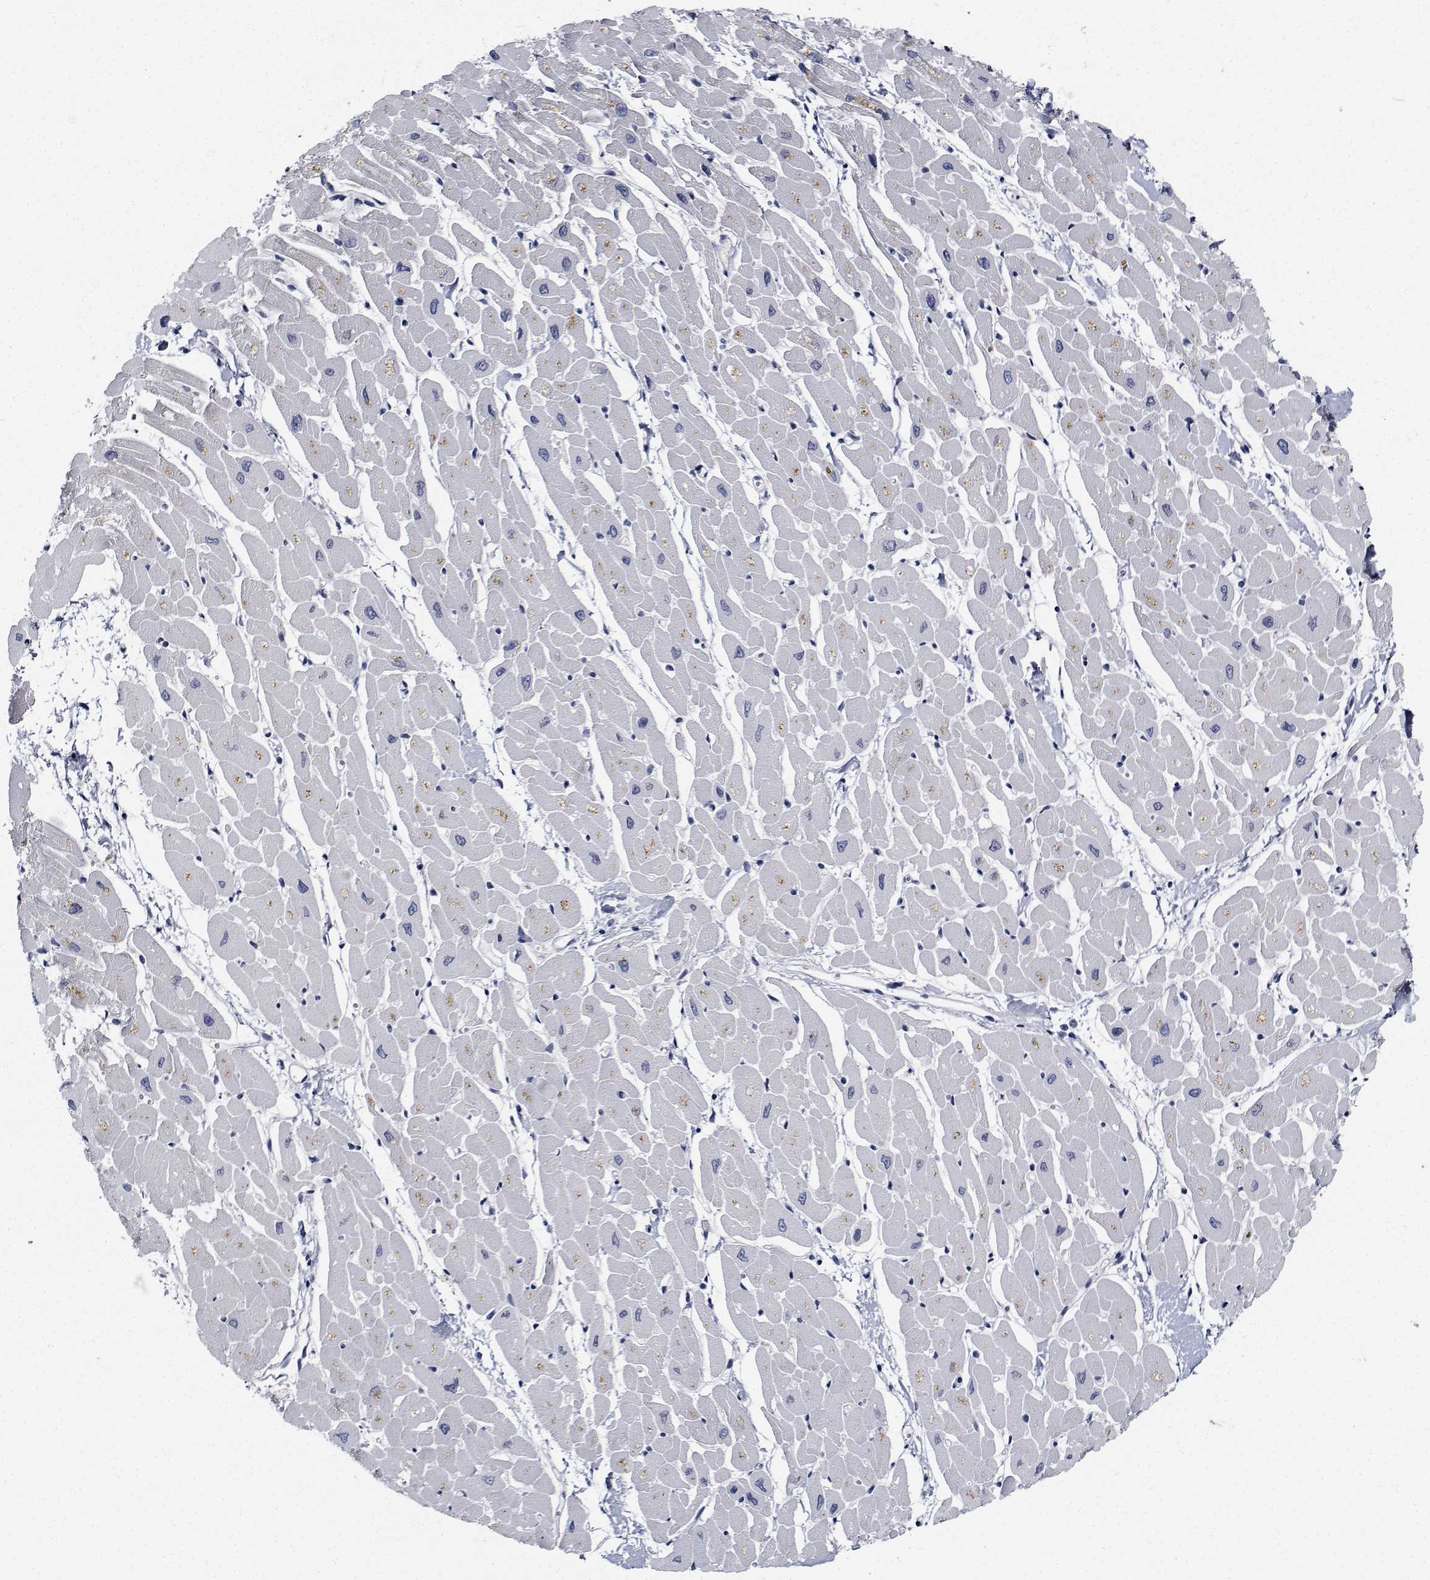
{"staining": {"intensity": "negative", "quantity": "none", "location": "none"}, "tissue": "heart muscle", "cell_type": "Cardiomyocytes", "image_type": "normal", "snomed": [{"axis": "morphology", "description": "Normal tissue, NOS"}, {"axis": "topography", "description": "Heart"}], "caption": "Heart muscle was stained to show a protein in brown. There is no significant positivity in cardiomyocytes. (DAB (3,3'-diaminobenzidine) immunohistochemistry (IHC) visualized using brightfield microscopy, high magnification).", "gene": "NVL", "patient": {"sex": "male", "age": 57}}